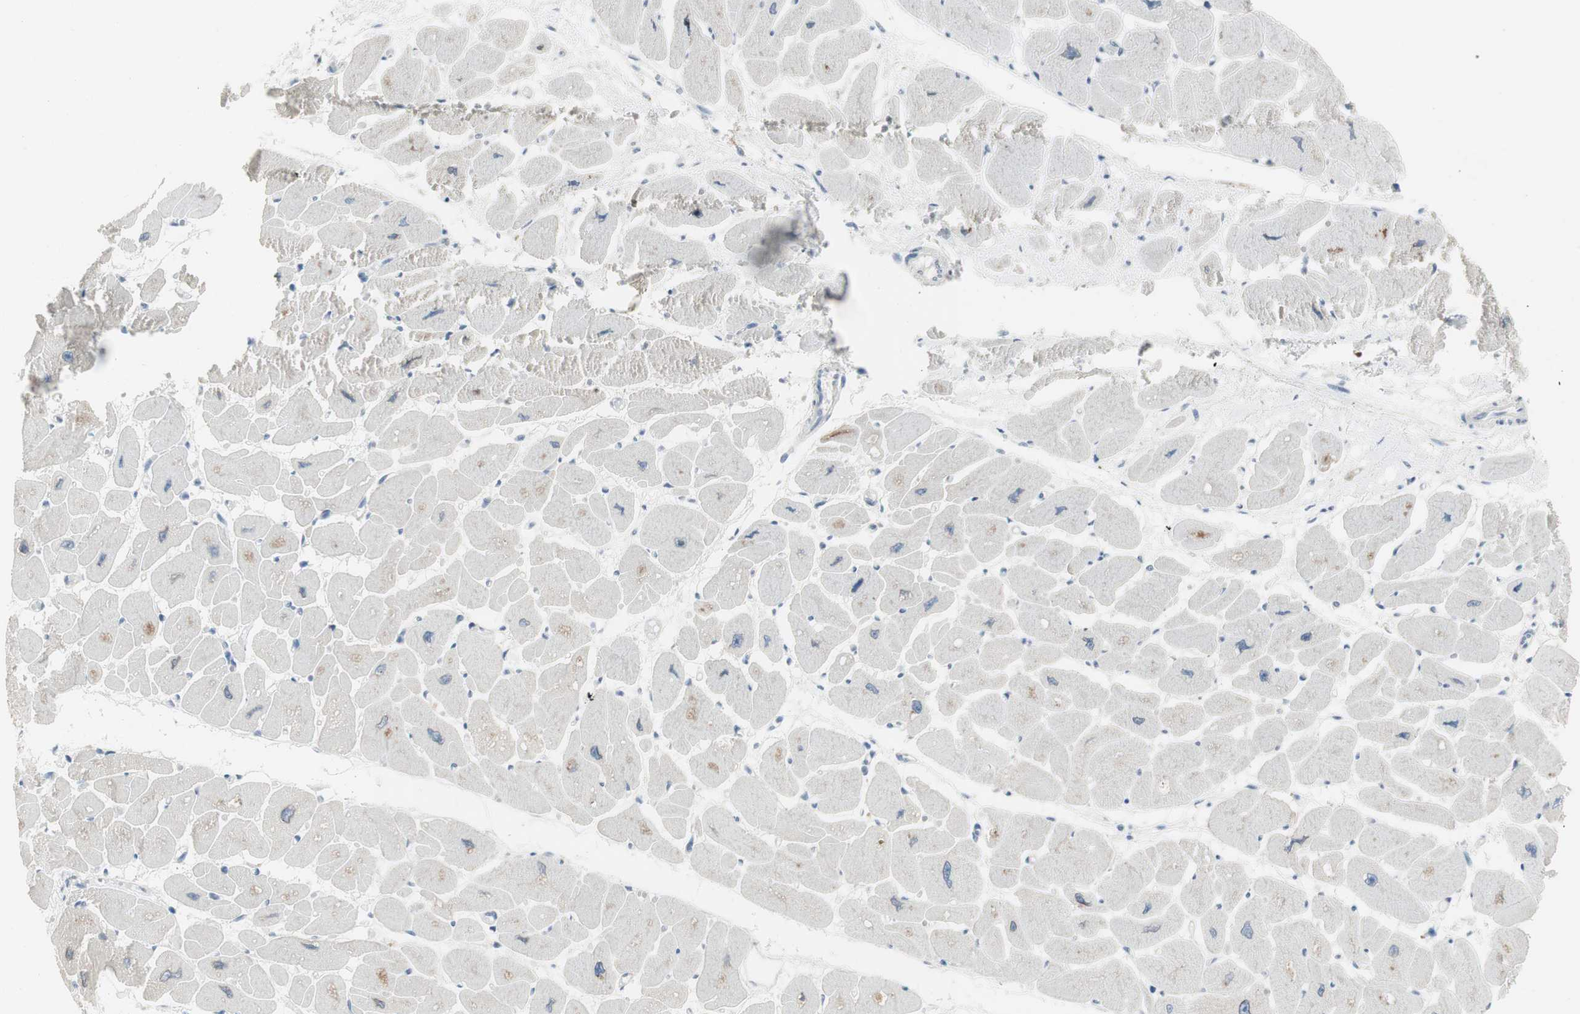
{"staining": {"intensity": "negative", "quantity": "none", "location": "none"}, "tissue": "heart muscle", "cell_type": "Cardiomyocytes", "image_type": "normal", "snomed": [{"axis": "morphology", "description": "Normal tissue, NOS"}, {"axis": "topography", "description": "Heart"}], "caption": "An image of heart muscle stained for a protein exhibits no brown staining in cardiomyocytes. (Immunohistochemistry, brightfield microscopy, high magnification).", "gene": "SPINK4", "patient": {"sex": "female", "age": 54}}